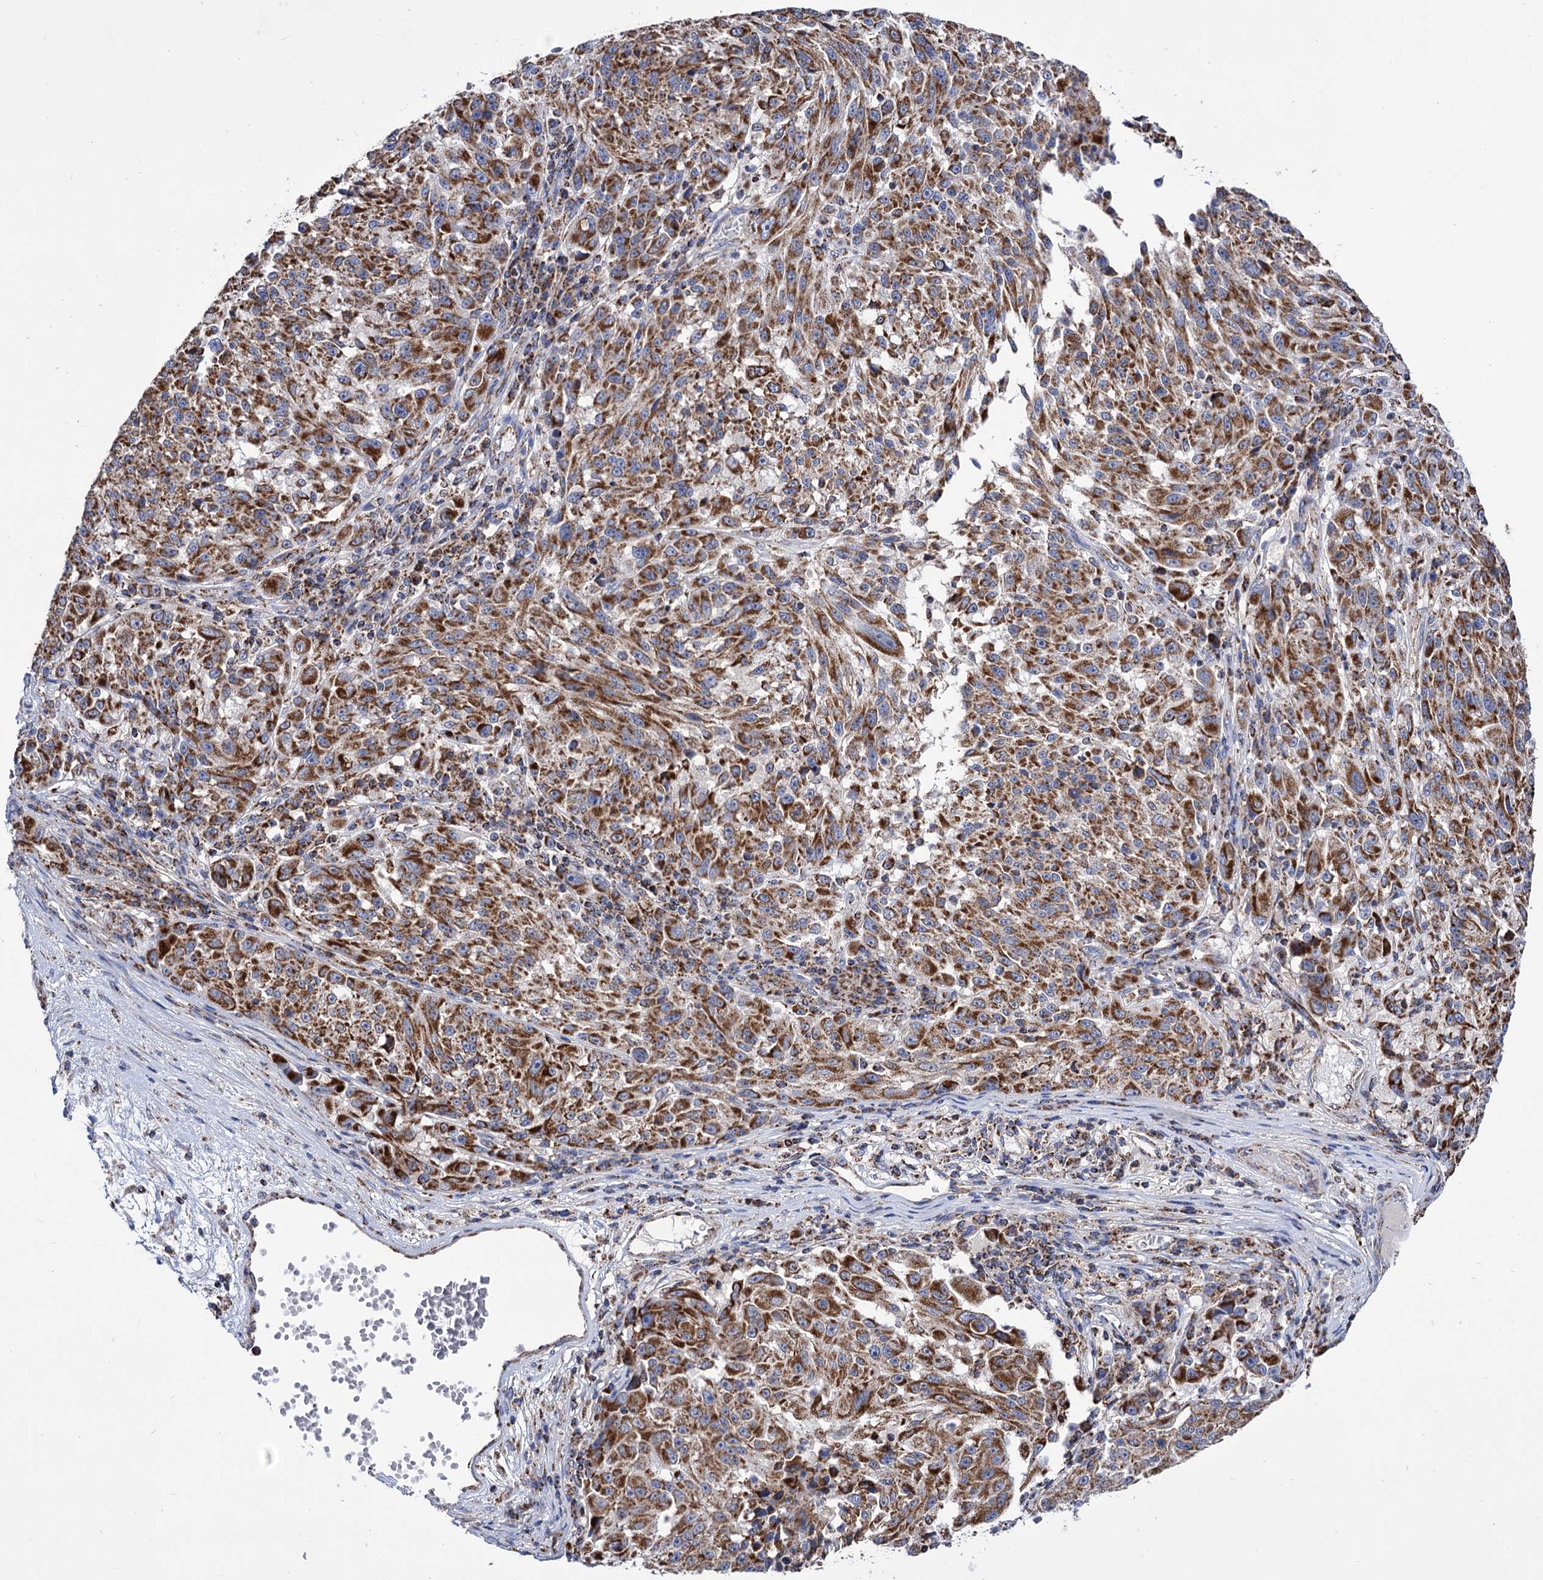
{"staining": {"intensity": "strong", "quantity": ">75%", "location": "cytoplasmic/membranous"}, "tissue": "melanoma", "cell_type": "Tumor cells", "image_type": "cancer", "snomed": [{"axis": "morphology", "description": "Malignant melanoma, NOS"}, {"axis": "topography", "description": "Skin"}], "caption": "Melanoma stained for a protein (brown) shows strong cytoplasmic/membranous positive expression in about >75% of tumor cells.", "gene": "ABHD10", "patient": {"sex": "male", "age": 53}}